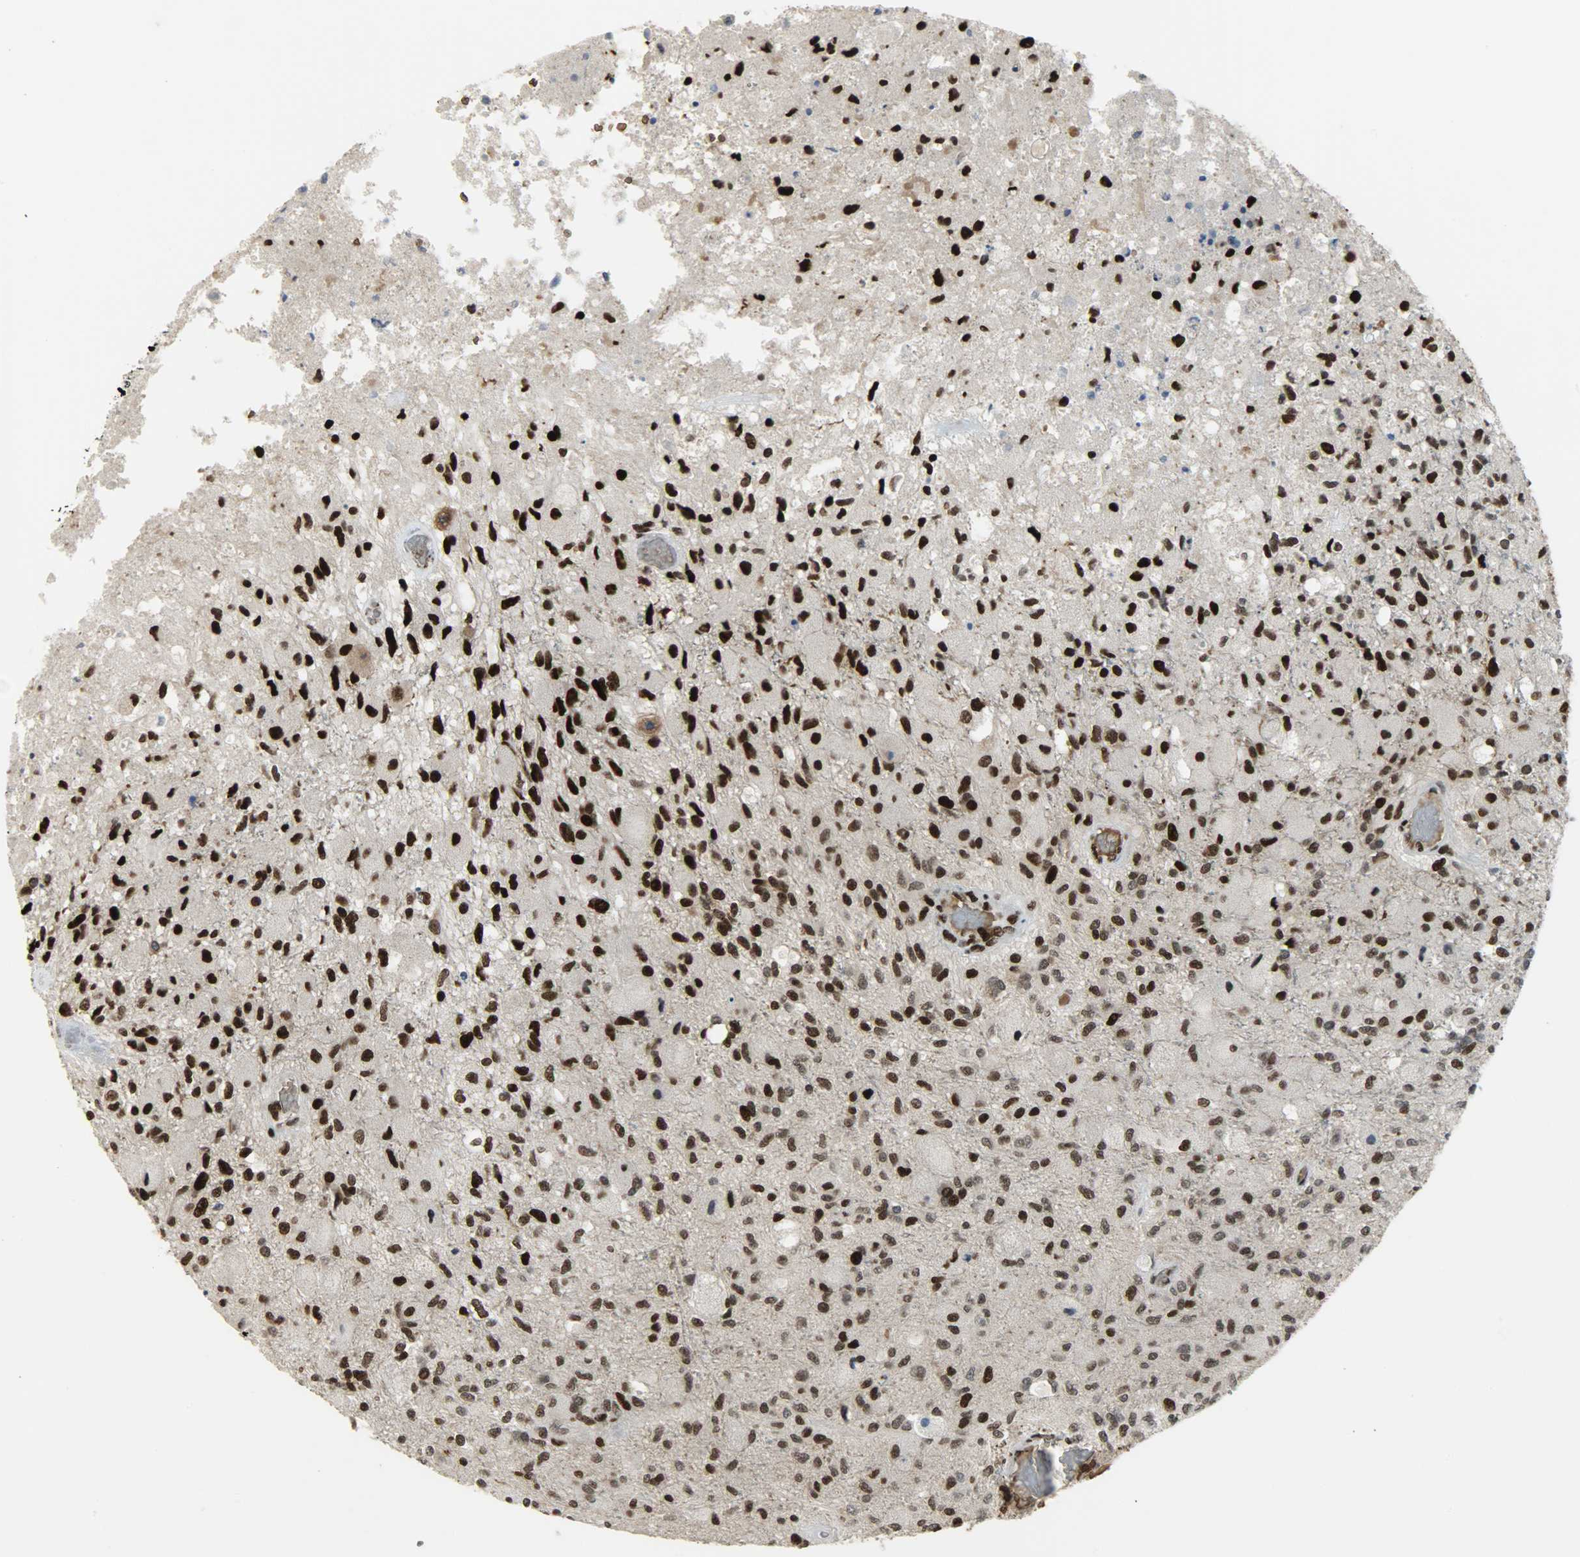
{"staining": {"intensity": "strong", "quantity": ">75%", "location": "nuclear"}, "tissue": "glioma", "cell_type": "Tumor cells", "image_type": "cancer", "snomed": [{"axis": "morphology", "description": "Normal tissue, NOS"}, {"axis": "morphology", "description": "Glioma, malignant, High grade"}, {"axis": "topography", "description": "Cerebral cortex"}], "caption": "Protein staining demonstrates strong nuclear staining in about >75% of tumor cells in malignant high-grade glioma. The staining was performed using DAB (3,3'-diaminobenzidine) to visualize the protein expression in brown, while the nuclei were stained in blue with hematoxylin (Magnification: 20x).", "gene": "SNAI1", "patient": {"sex": "male", "age": 77}}